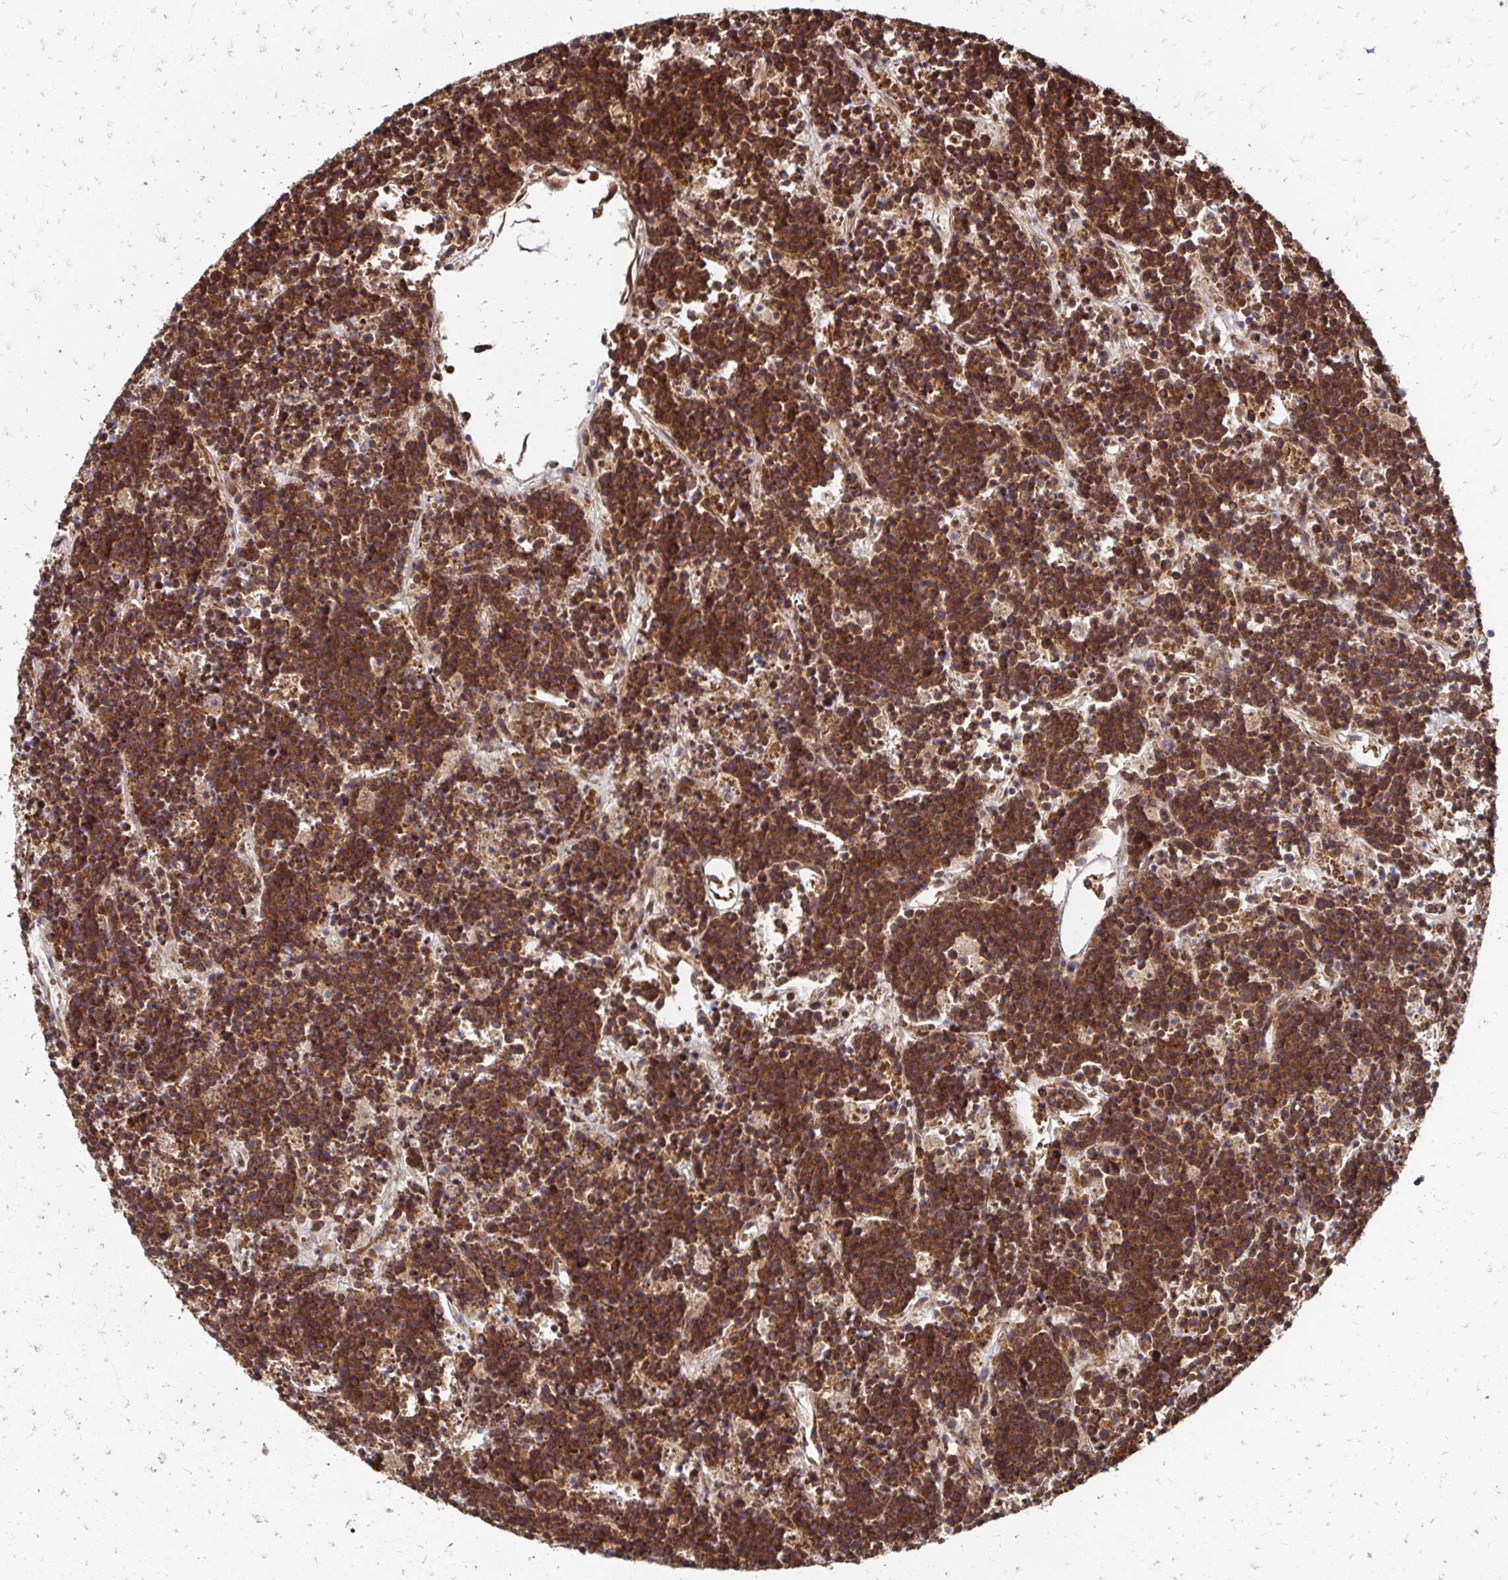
{"staining": {"intensity": "strong", "quantity": ">75%", "location": "cytoplasmic/membranous"}, "tissue": "lymphoma", "cell_type": "Tumor cells", "image_type": "cancer", "snomed": [{"axis": "morphology", "description": "Malignant lymphoma, non-Hodgkin's type, High grade"}, {"axis": "topography", "description": "Ovary"}], "caption": "Tumor cells exhibit high levels of strong cytoplasmic/membranous positivity in about >75% of cells in human malignant lymphoma, non-Hodgkin's type (high-grade). The protein of interest is shown in brown color, while the nuclei are stained blue.", "gene": "ZW10", "patient": {"sex": "female", "age": 56}}